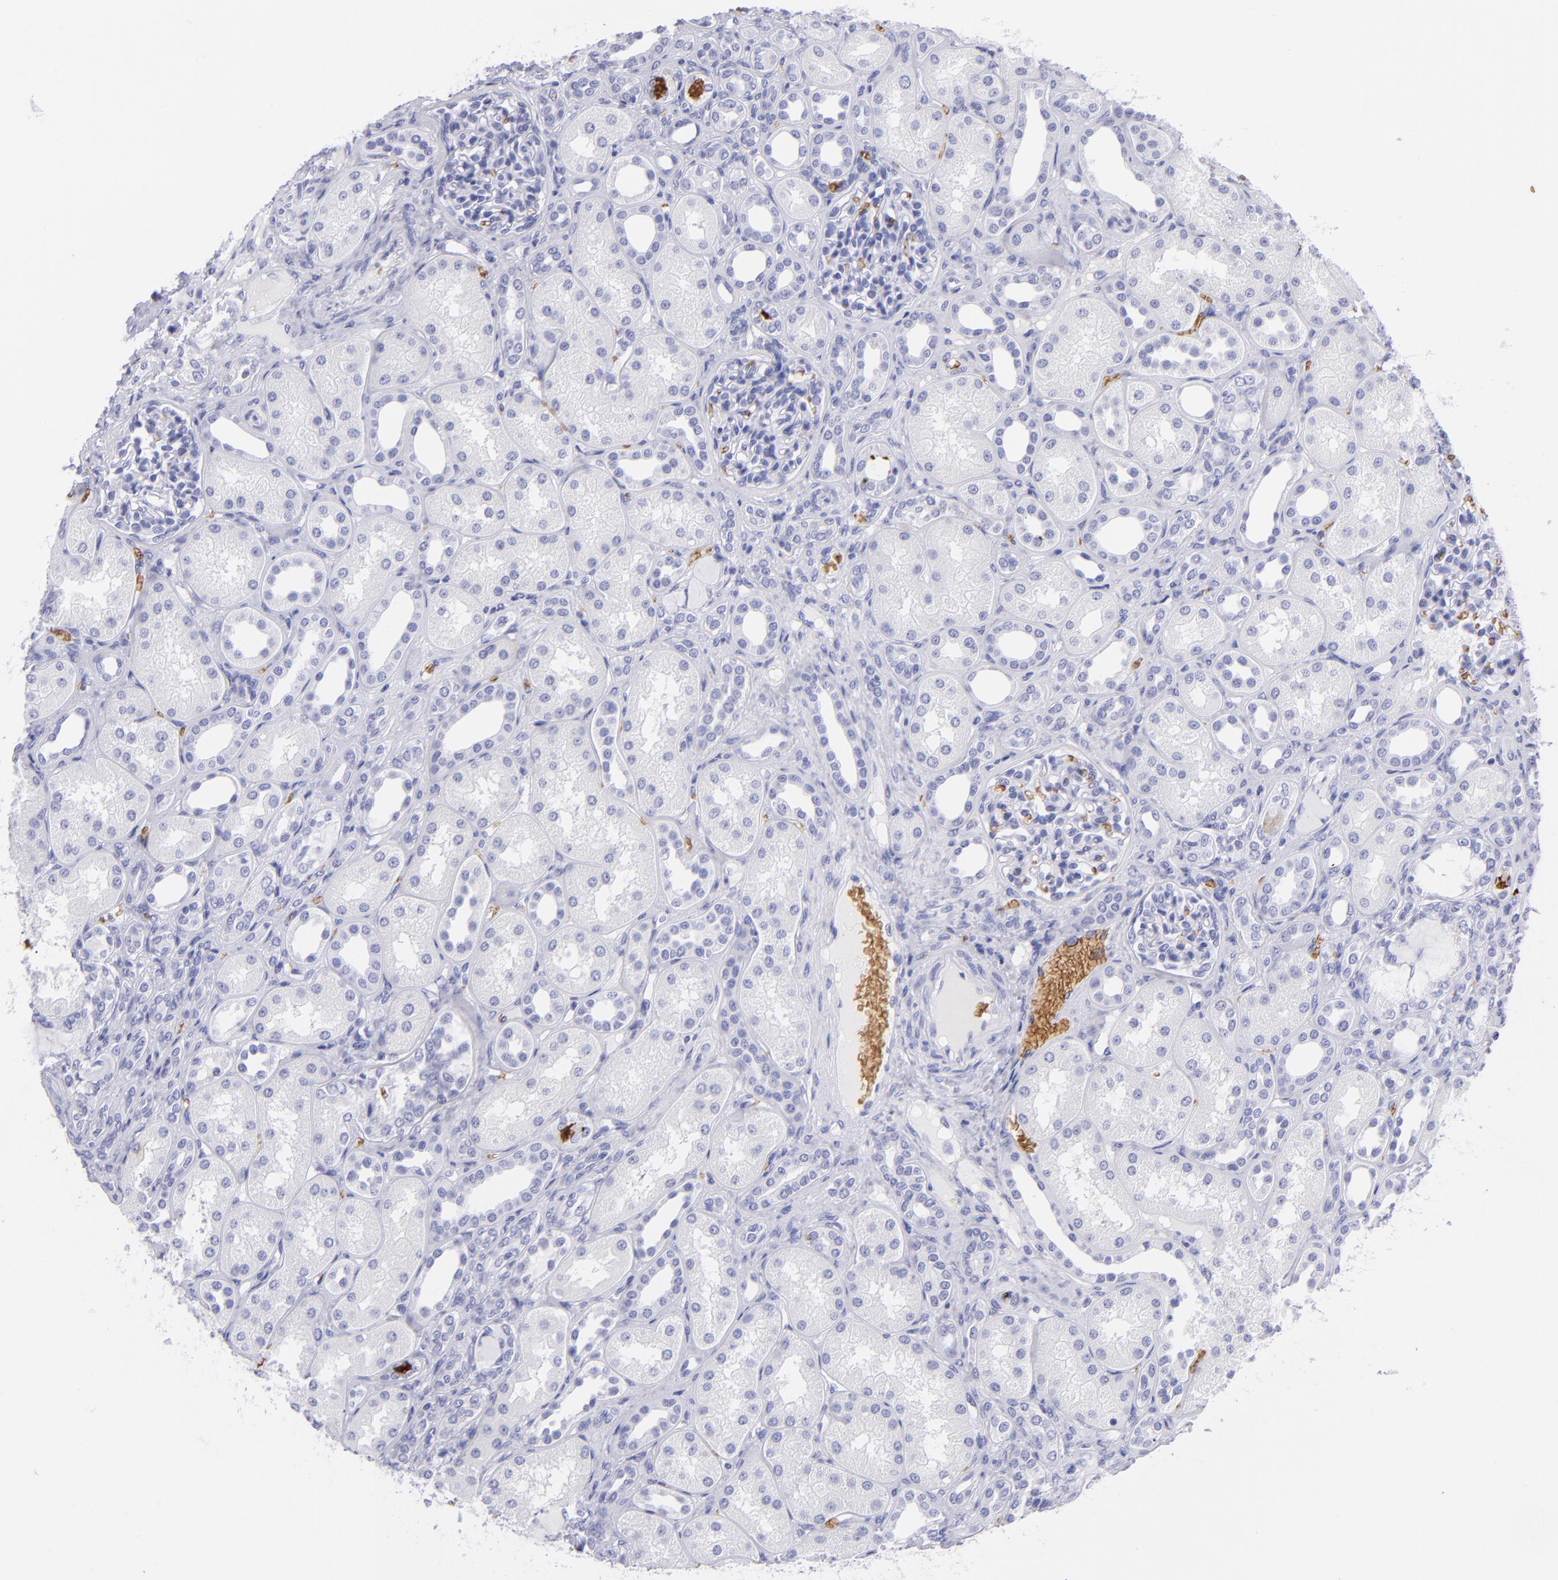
{"staining": {"intensity": "negative", "quantity": "none", "location": "none"}, "tissue": "kidney", "cell_type": "Cells in glomeruli", "image_type": "normal", "snomed": [{"axis": "morphology", "description": "Normal tissue, NOS"}, {"axis": "topography", "description": "Kidney"}], "caption": "IHC photomicrograph of benign kidney: kidney stained with DAB shows no significant protein expression in cells in glomeruli. (DAB IHC, high magnification).", "gene": "GYPA", "patient": {"sex": "male", "age": 7}}